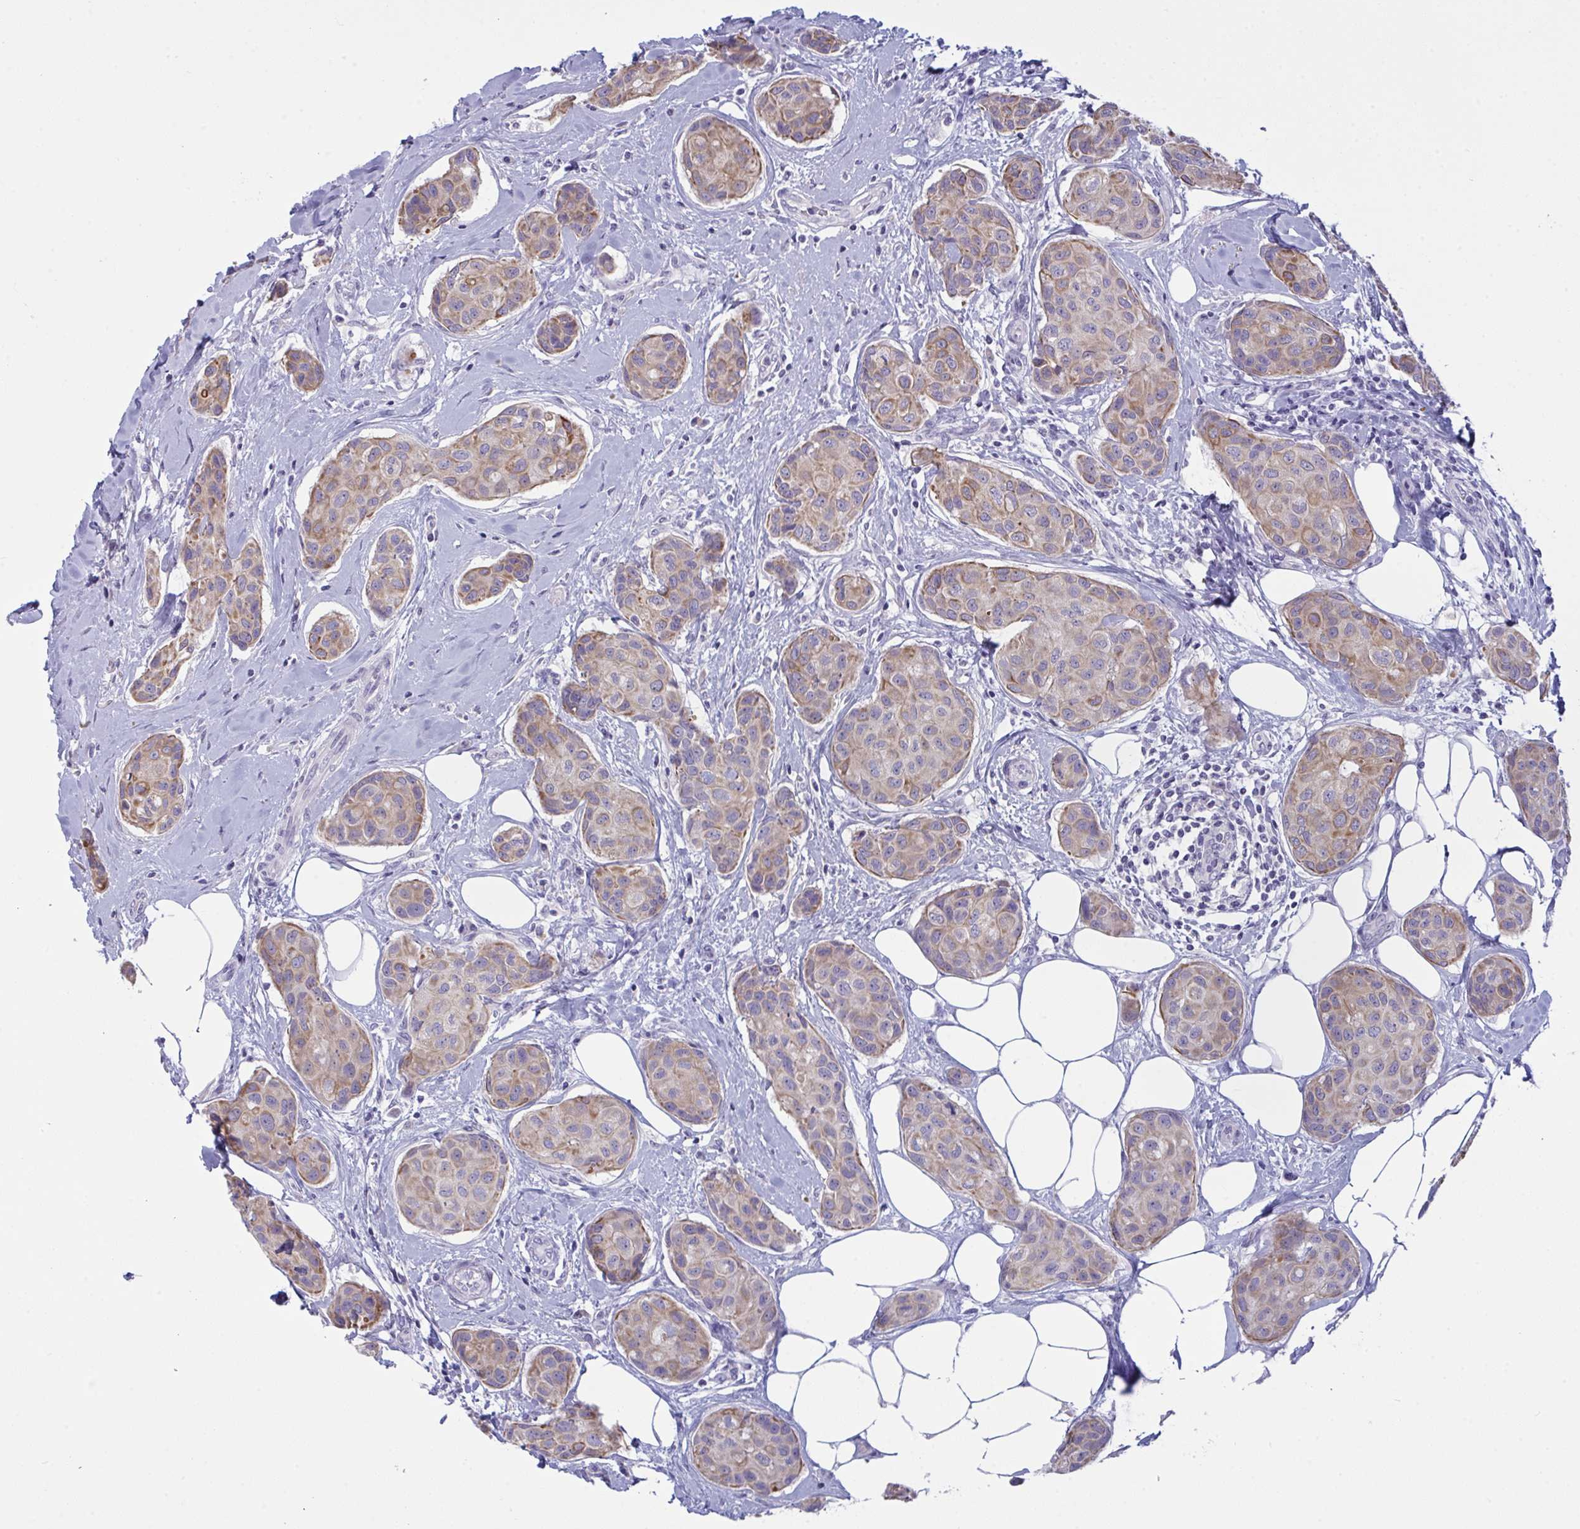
{"staining": {"intensity": "weak", "quantity": "25%-75%", "location": "cytoplasmic/membranous"}, "tissue": "breast cancer", "cell_type": "Tumor cells", "image_type": "cancer", "snomed": [{"axis": "morphology", "description": "Duct carcinoma"}, {"axis": "topography", "description": "Breast"}, {"axis": "topography", "description": "Lymph node"}], "caption": "Intraductal carcinoma (breast) stained with a brown dye shows weak cytoplasmic/membranous positive positivity in approximately 25%-75% of tumor cells.", "gene": "TENT5D", "patient": {"sex": "female", "age": 80}}